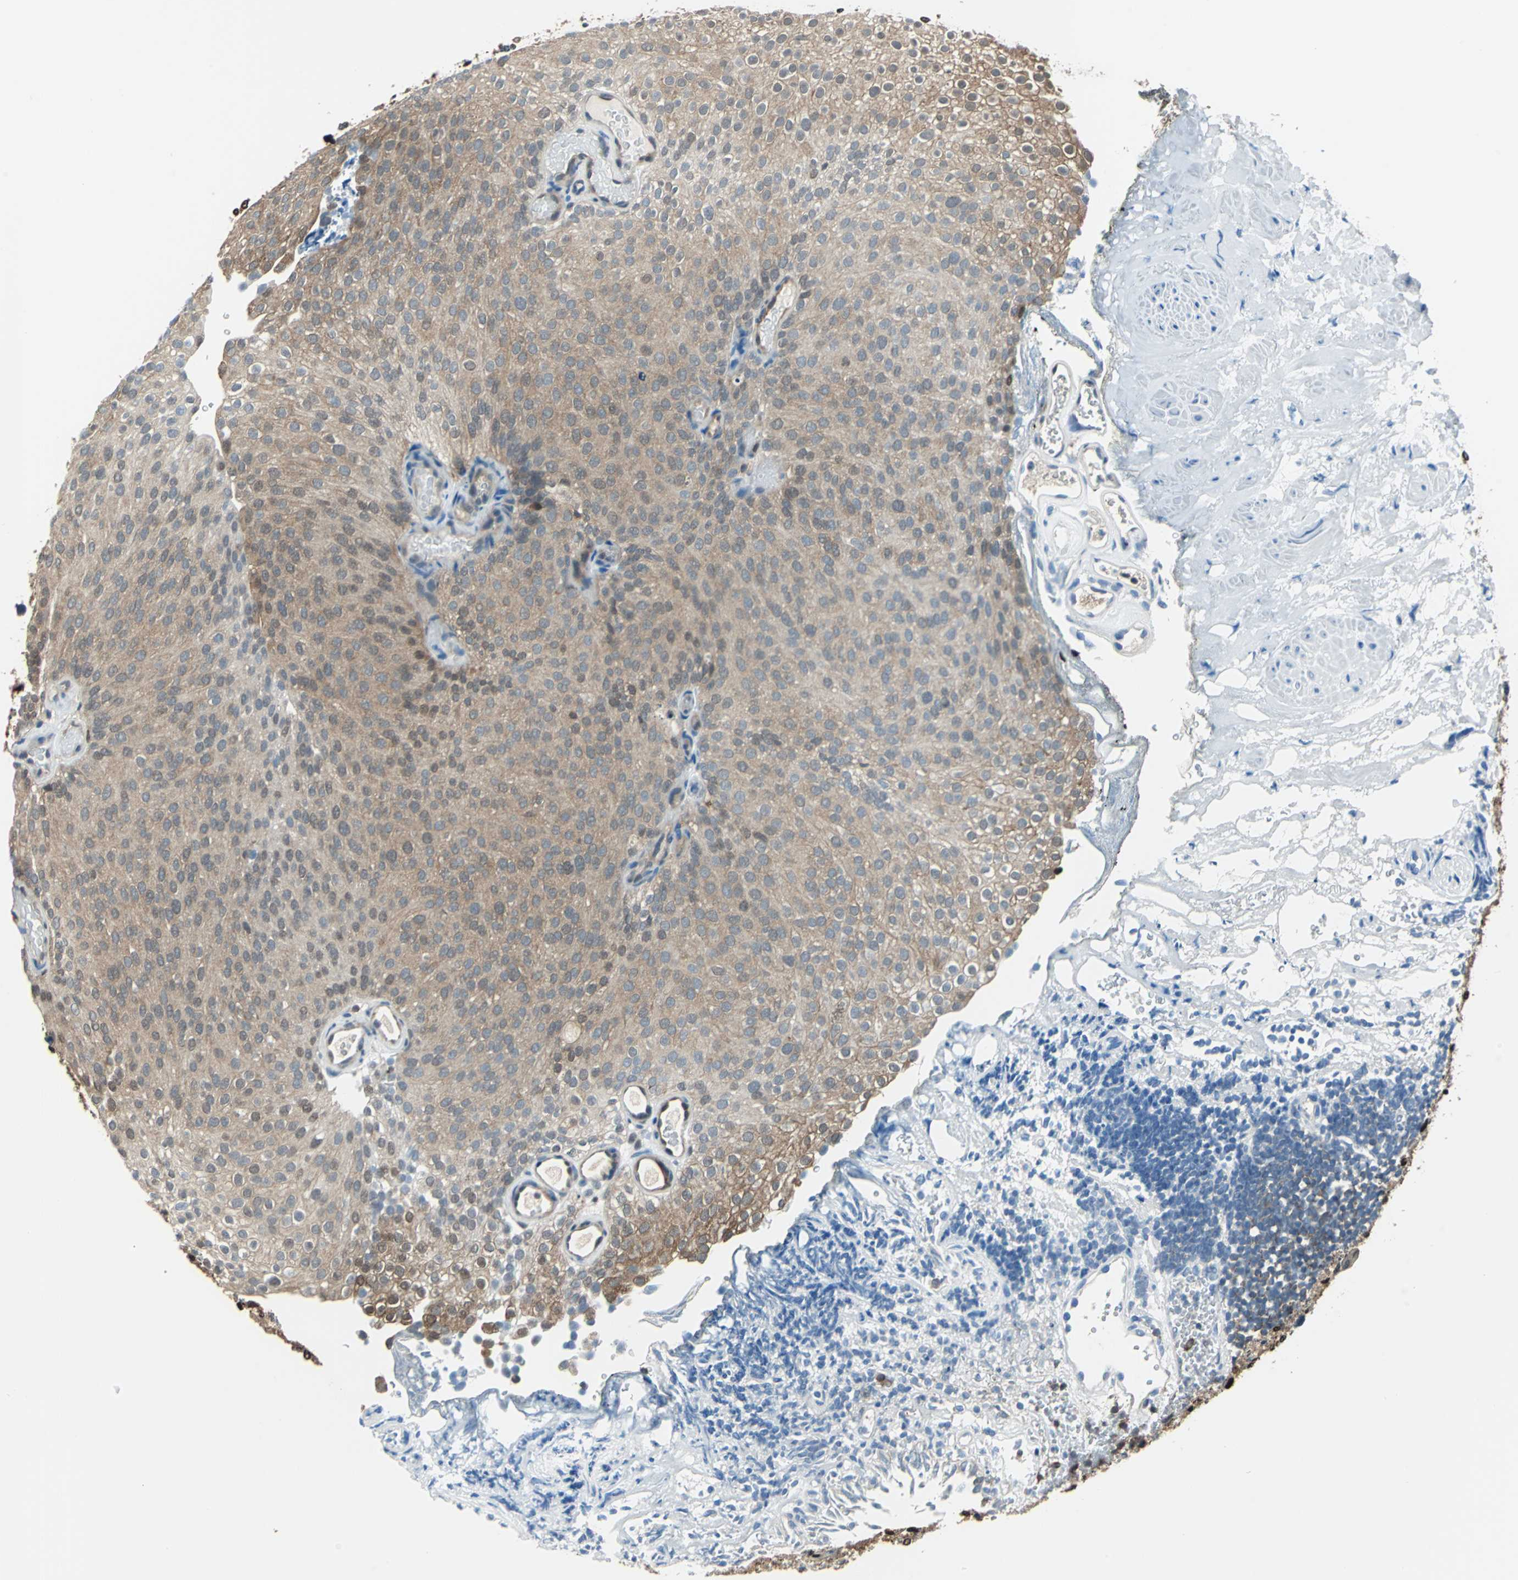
{"staining": {"intensity": "moderate", "quantity": ">75%", "location": "cytoplasmic/membranous"}, "tissue": "urothelial cancer", "cell_type": "Tumor cells", "image_type": "cancer", "snomed": [{"axis": "morphology", "description": "Urothelial carcinoma, Low grade"}, {"axis": "topography", "description": "Urinary bladder"}], "caption": "Urothelial carcinoma (low-grade) stained with immunohistochemistry (IHC) displays moderate cytoplasmic/membranous staining in about >75% of tumor cells. The staining was performed using DAB (3,3'-diaminobenzidine) to visualize the protein expression in brown, while the nuclei were stained in blue with hematoxylin (Magnification: 20x).", "gene": "PSME1", "patient": {"sex": "male", "age": 78}}